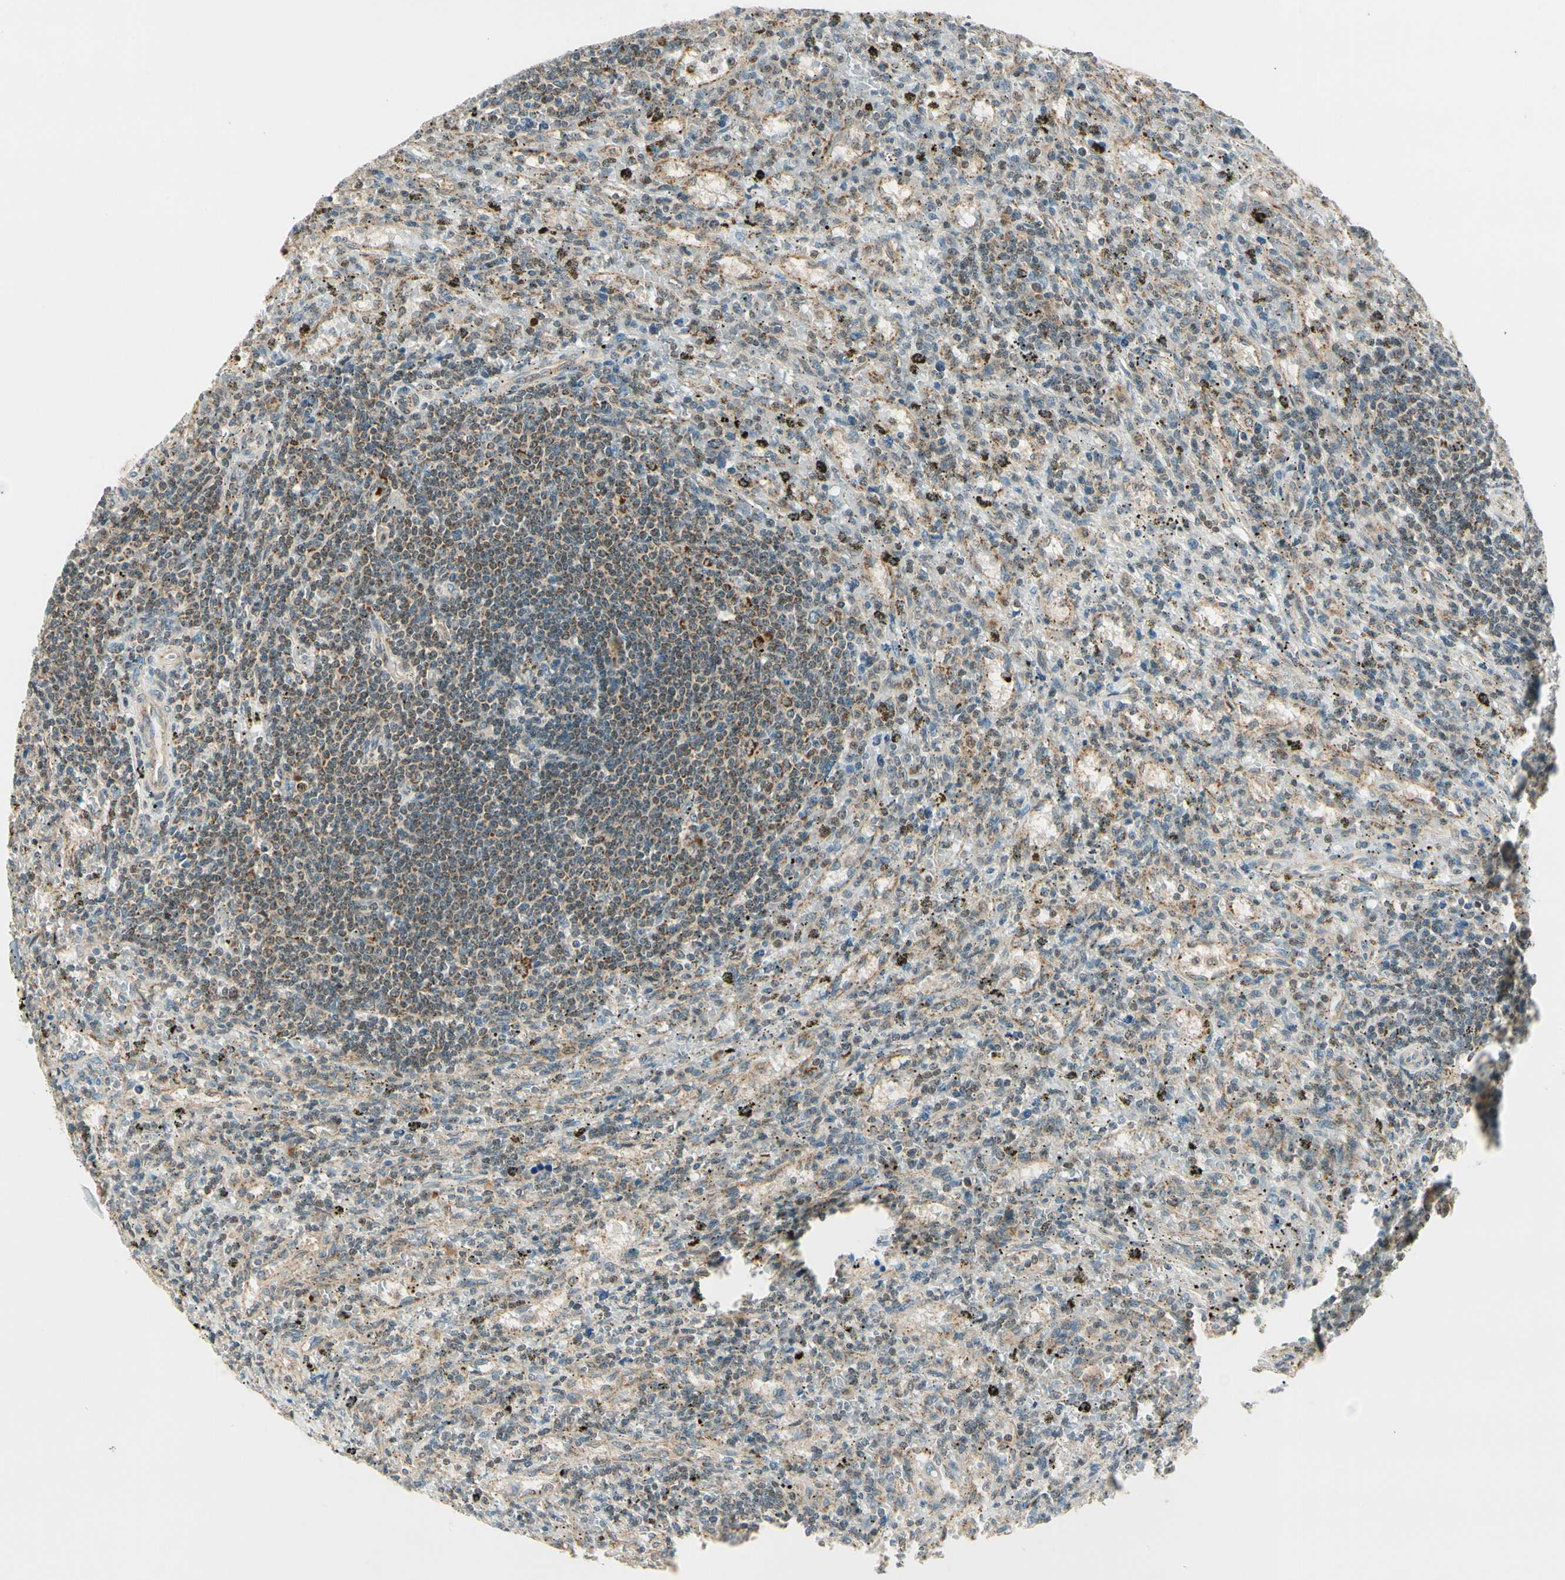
{"staining": {"intensity": "moderate", "quantity": "25%-75%", "location": "cytoplasmic/membranous"}, "tissue": "lymphoma", "cell_type": "Tumor cells", "image_type": "cancer", "snomed": [{"axis": "morphology", "description": "Malignant lymphoma, non-Hodgkin's type, Low grade"}, {"axis": "topography", "description": "Spleen"}], "caption": "The histopathology image shows staining of low-grade malignant lymphoma, non-Hodgkin's type, revealing moderate cytoplasmic/membranous protein staining (brown color) within tumor cells. The staining was performed using DAB to visualize the protein expression in brown, while the nuclei were stained in blue with hematoxylin (Magnification: 20x).", "gene": "KHDC4", "patient": {"sex": "male", "age": 76}}